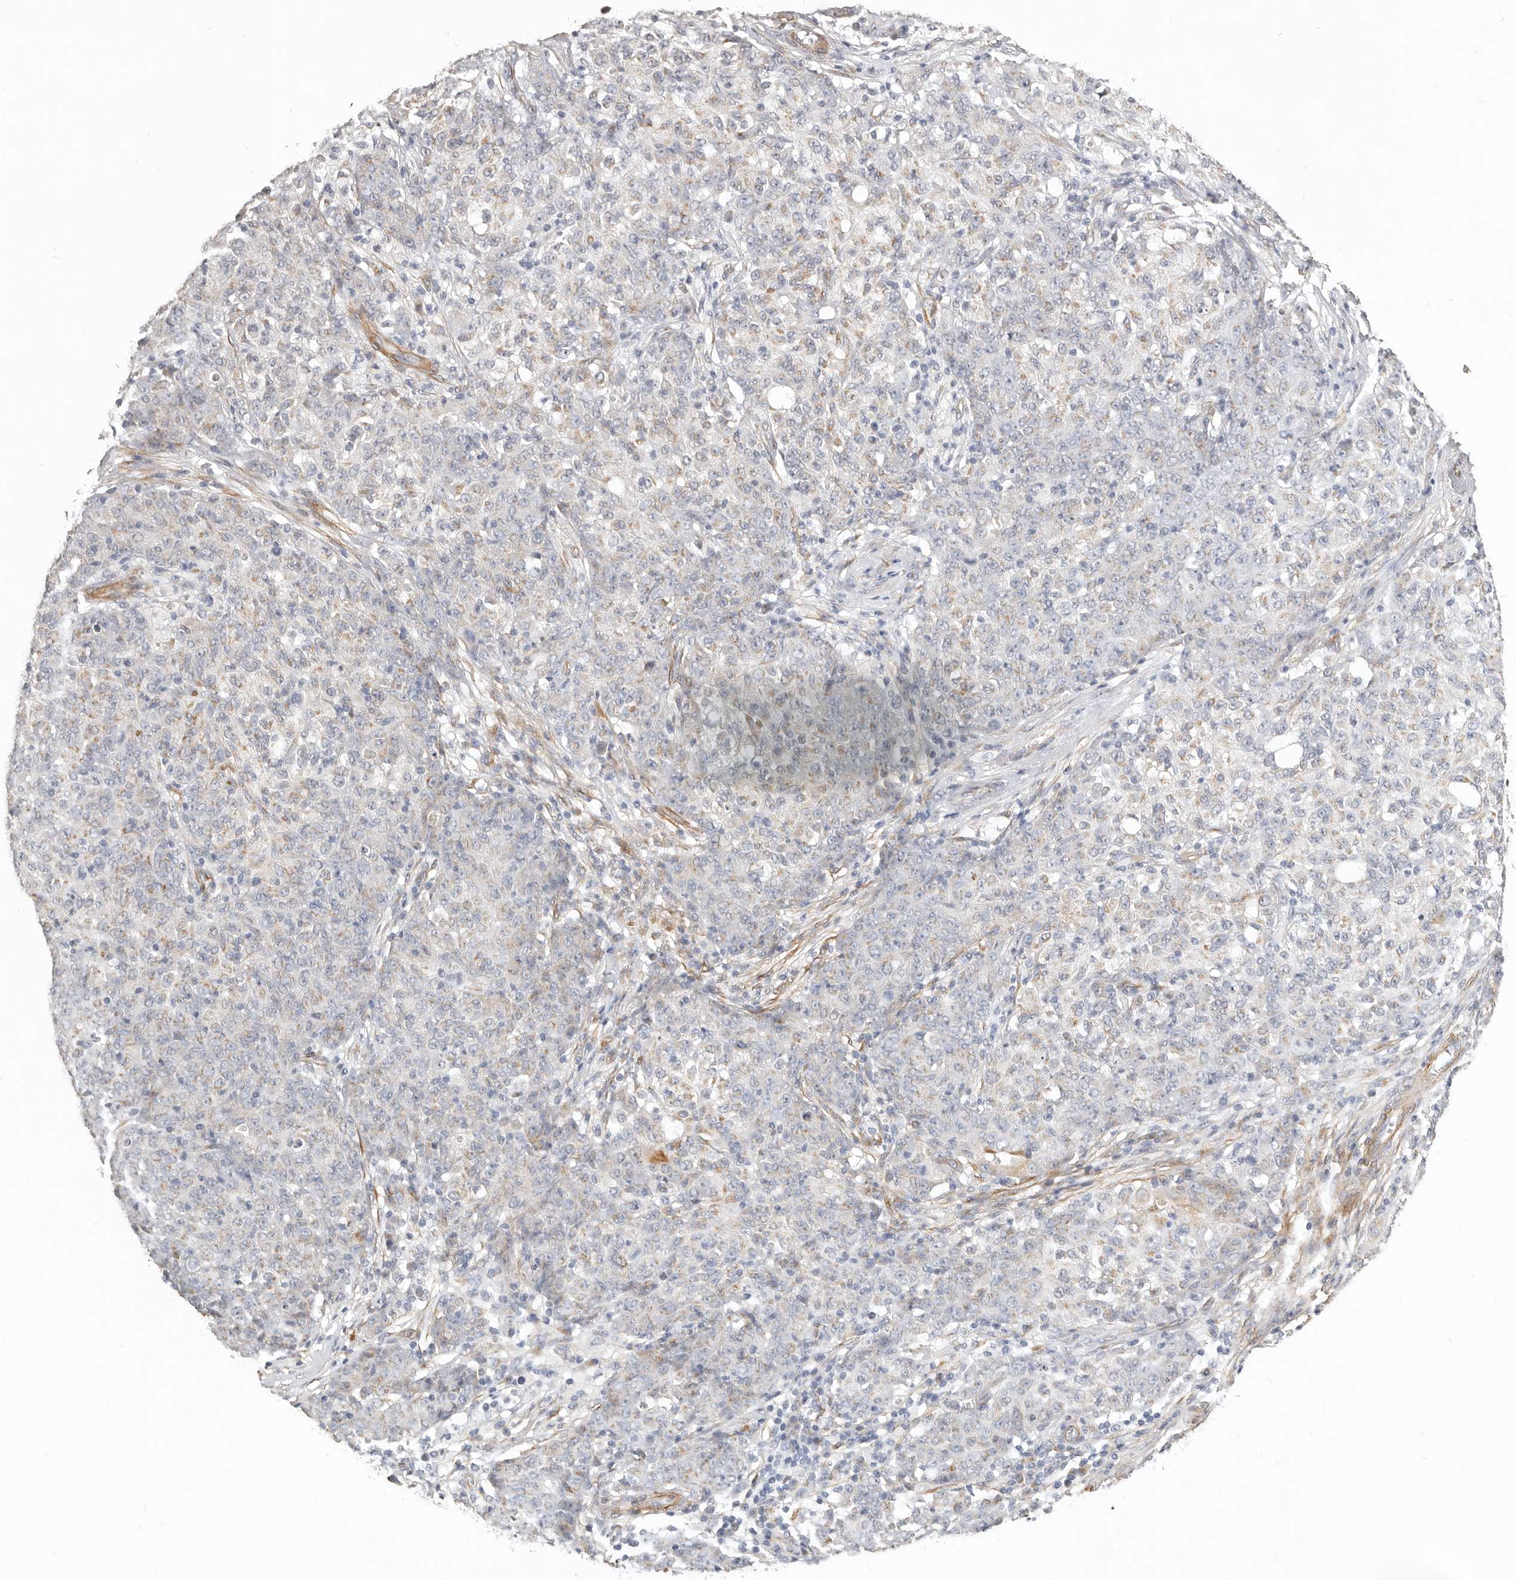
{"staining": {"intensity": "weak", "quantity": "<25%", "location": "cytoplasmic/membranous"}, "tissue": "ovarian cancer", "cell_type": "Tumor cells", "image_type": "cancer", "snomed": [{"axis": "morphology", "description": "Carcinoma, endometroid"}, {"axis": "topography", "description": "Ovary"}], "caption": "IHC of endometroid carcinoma (ovarian) displays no staining in tumor cells.", "gene": "RABAC1", "patient": {"sex": "female", "age": 42}}